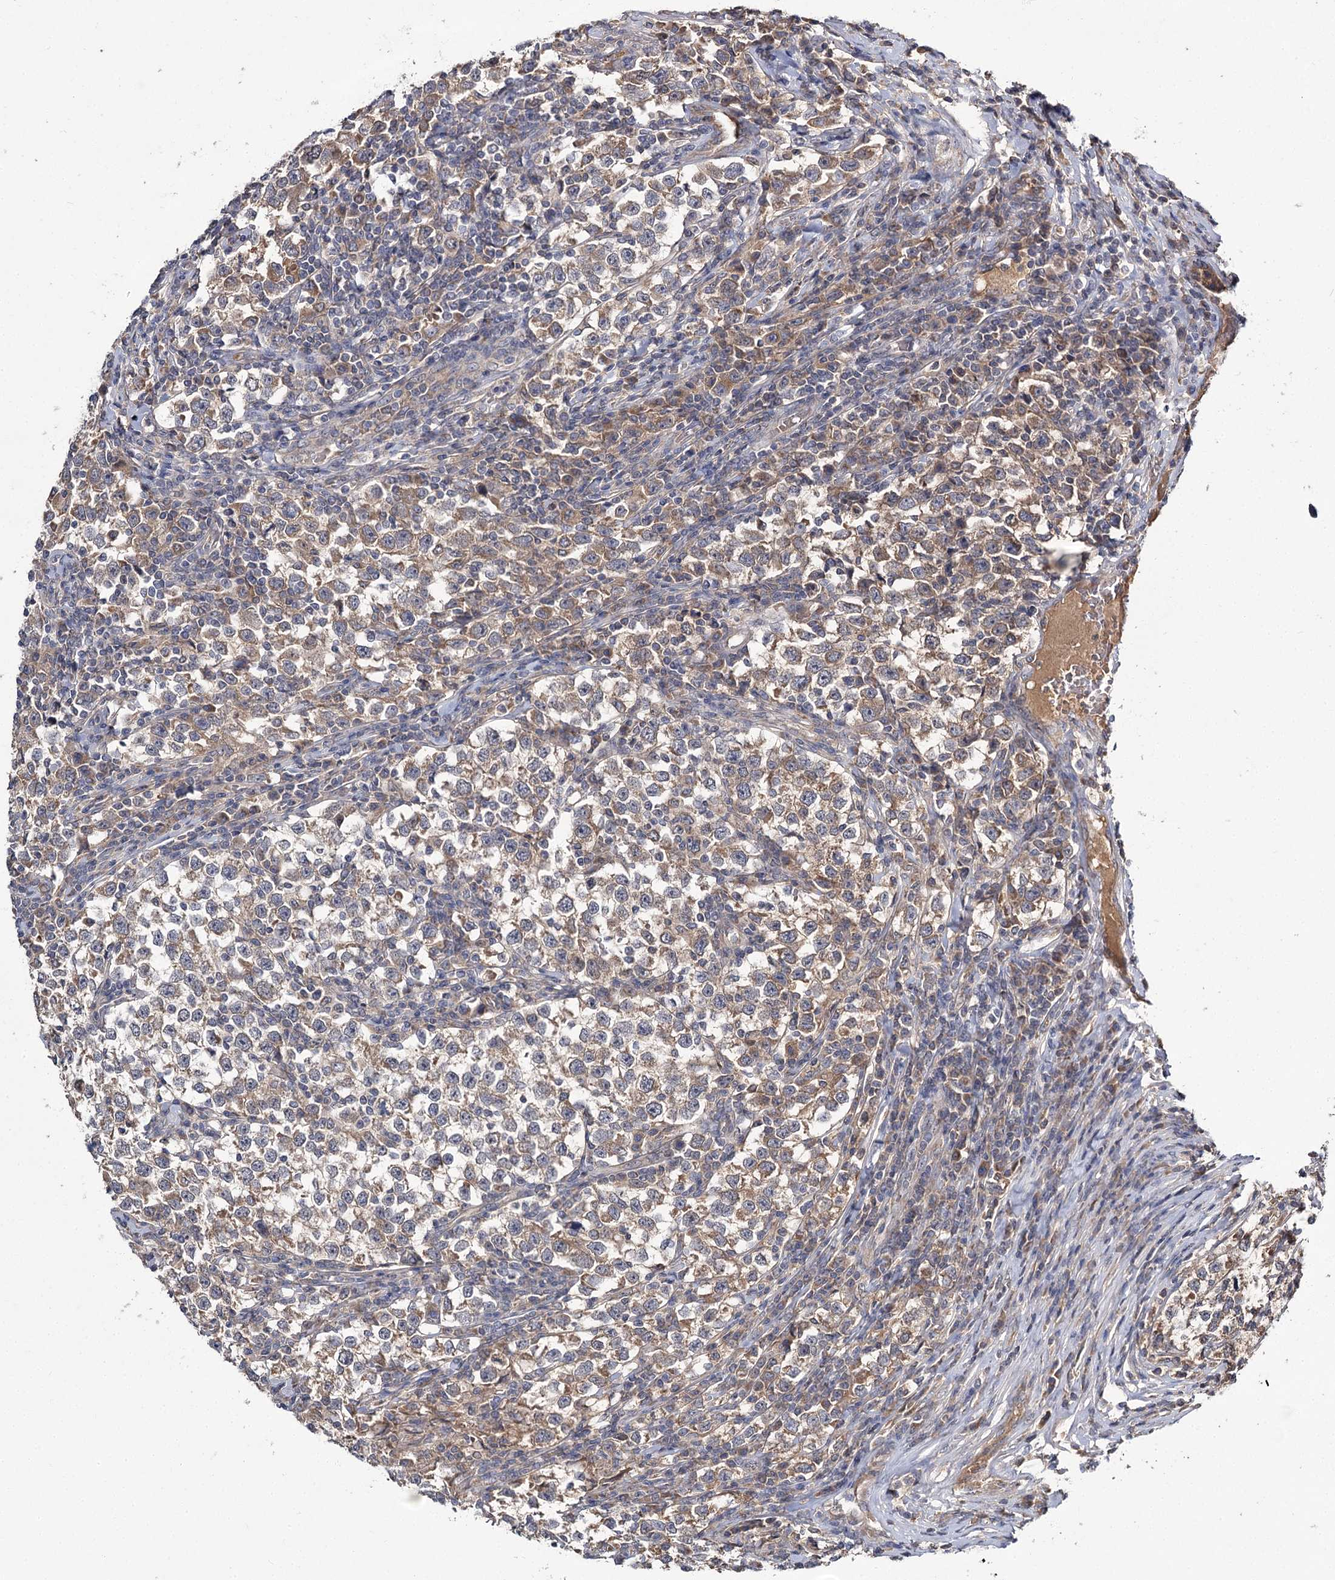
{"staining": {"intensity": "weak", "quantity": ">75%", "location": "cytoplasmic/membranous"}, "tissue": "testis cancer", "cell_type": "Tumor cells", "image_type": "cancer", "snomed": [{"axis": "morphology", "description": "Normal tissue, NOS"}, {"axis": "morphology", "description": "Seminoma, NOS"}, {"axis": "topography", "description": "Testis"}], "caption": "Protein analysis of testis seminoma tissue shows weak cytoplasmic/membranous expression in approximately >75% of tumor cells.", "gene": "MFN1", "patient": {"sex": "male", "age": 43}}